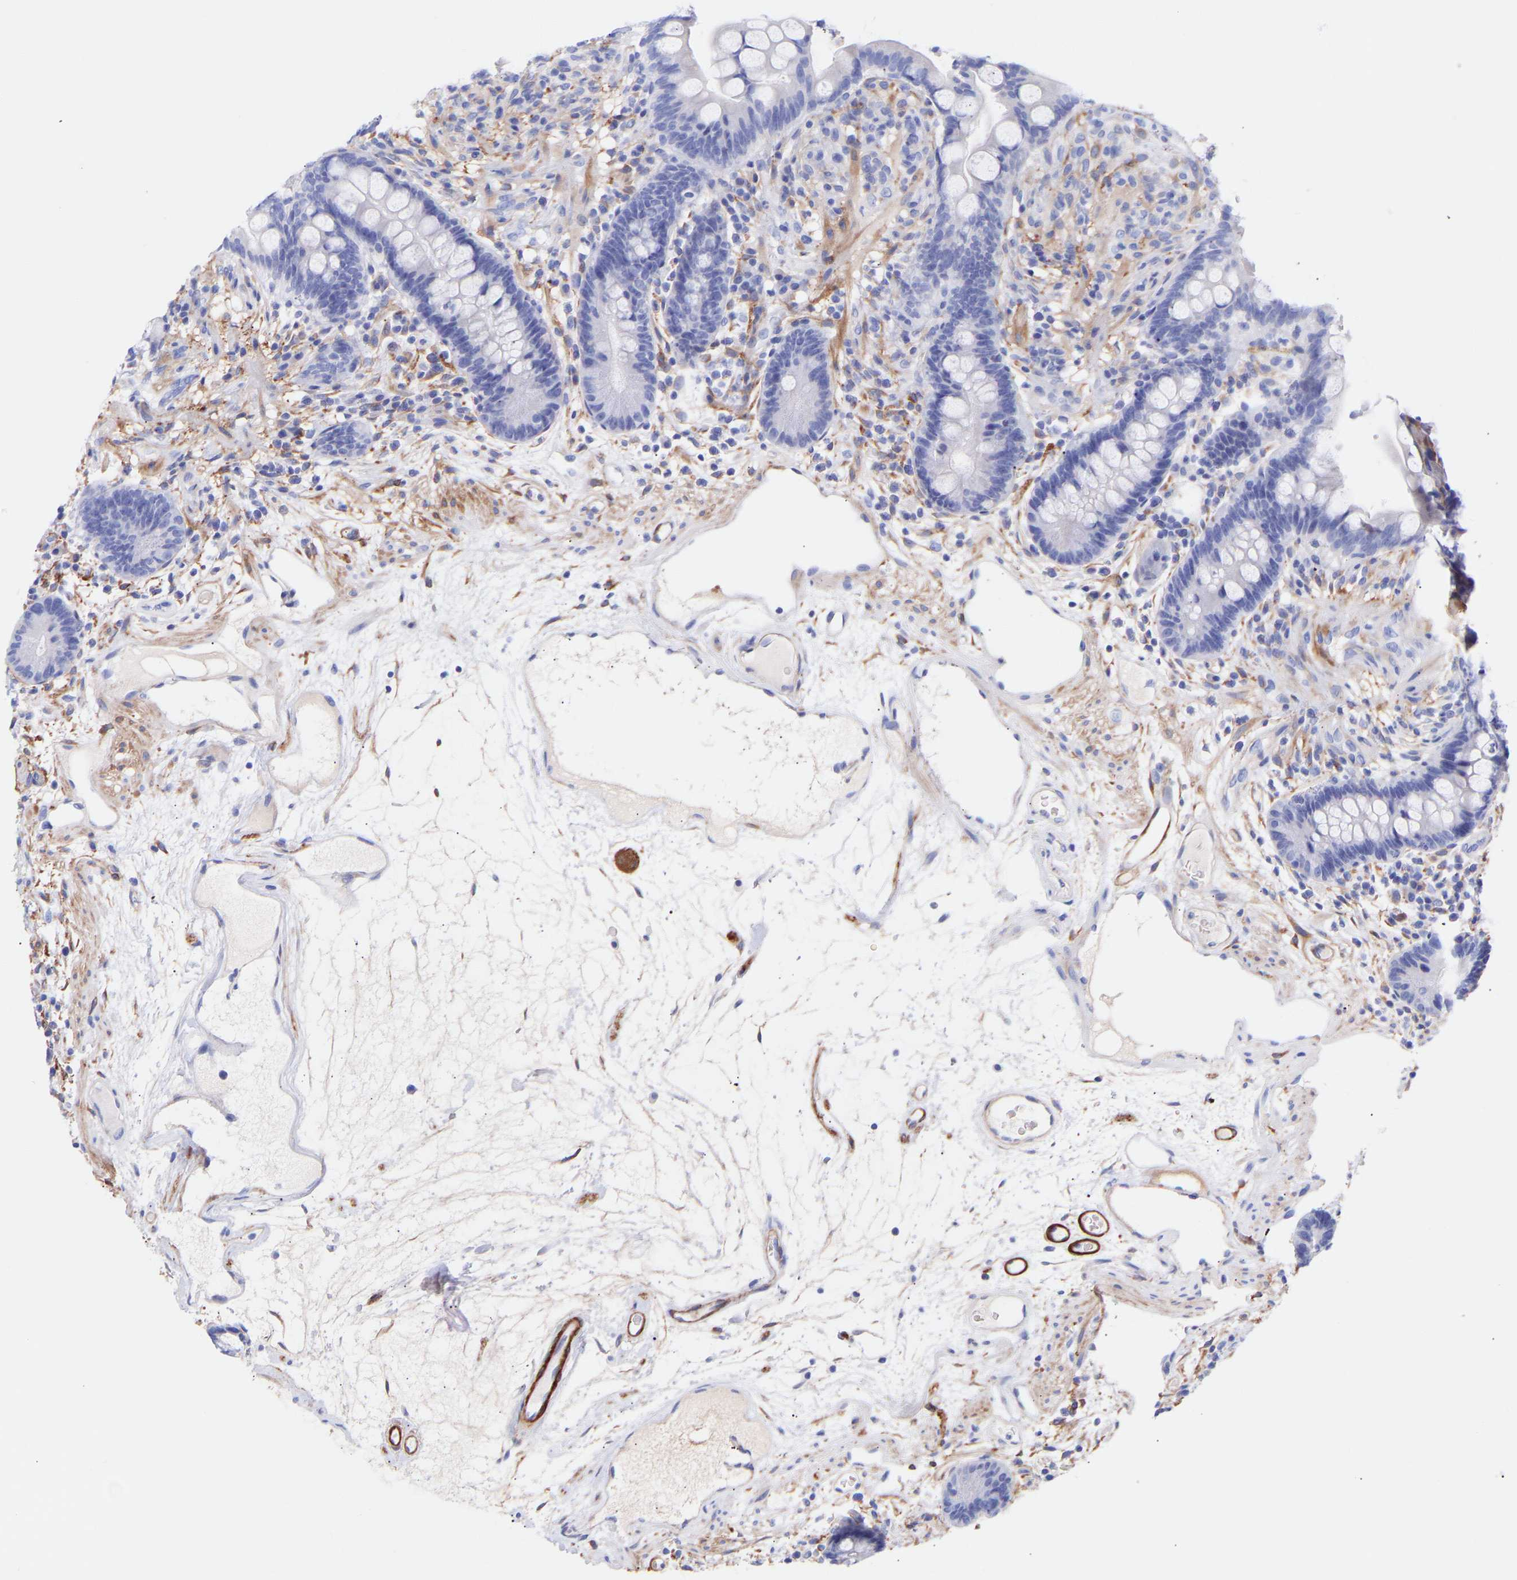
{"staining": {"intensity": "negative", "quantity": "none", "location": "none"}, "tissue": "colon", "cell_type": "Endothelial cells", "image_type": "normal", "snomed": [{"axis": "morphology", "description": "Normal tissue, NOS"}, {"axis": "topography", "description": "Colon"}], "caption": "Immunohistochemistry (IHC) of normal colon exhibits no staining in endothelial cells. Nuclei are stained in blue.", "gene": "AMPH", "patient": {"sex": "male", "age": 73}}